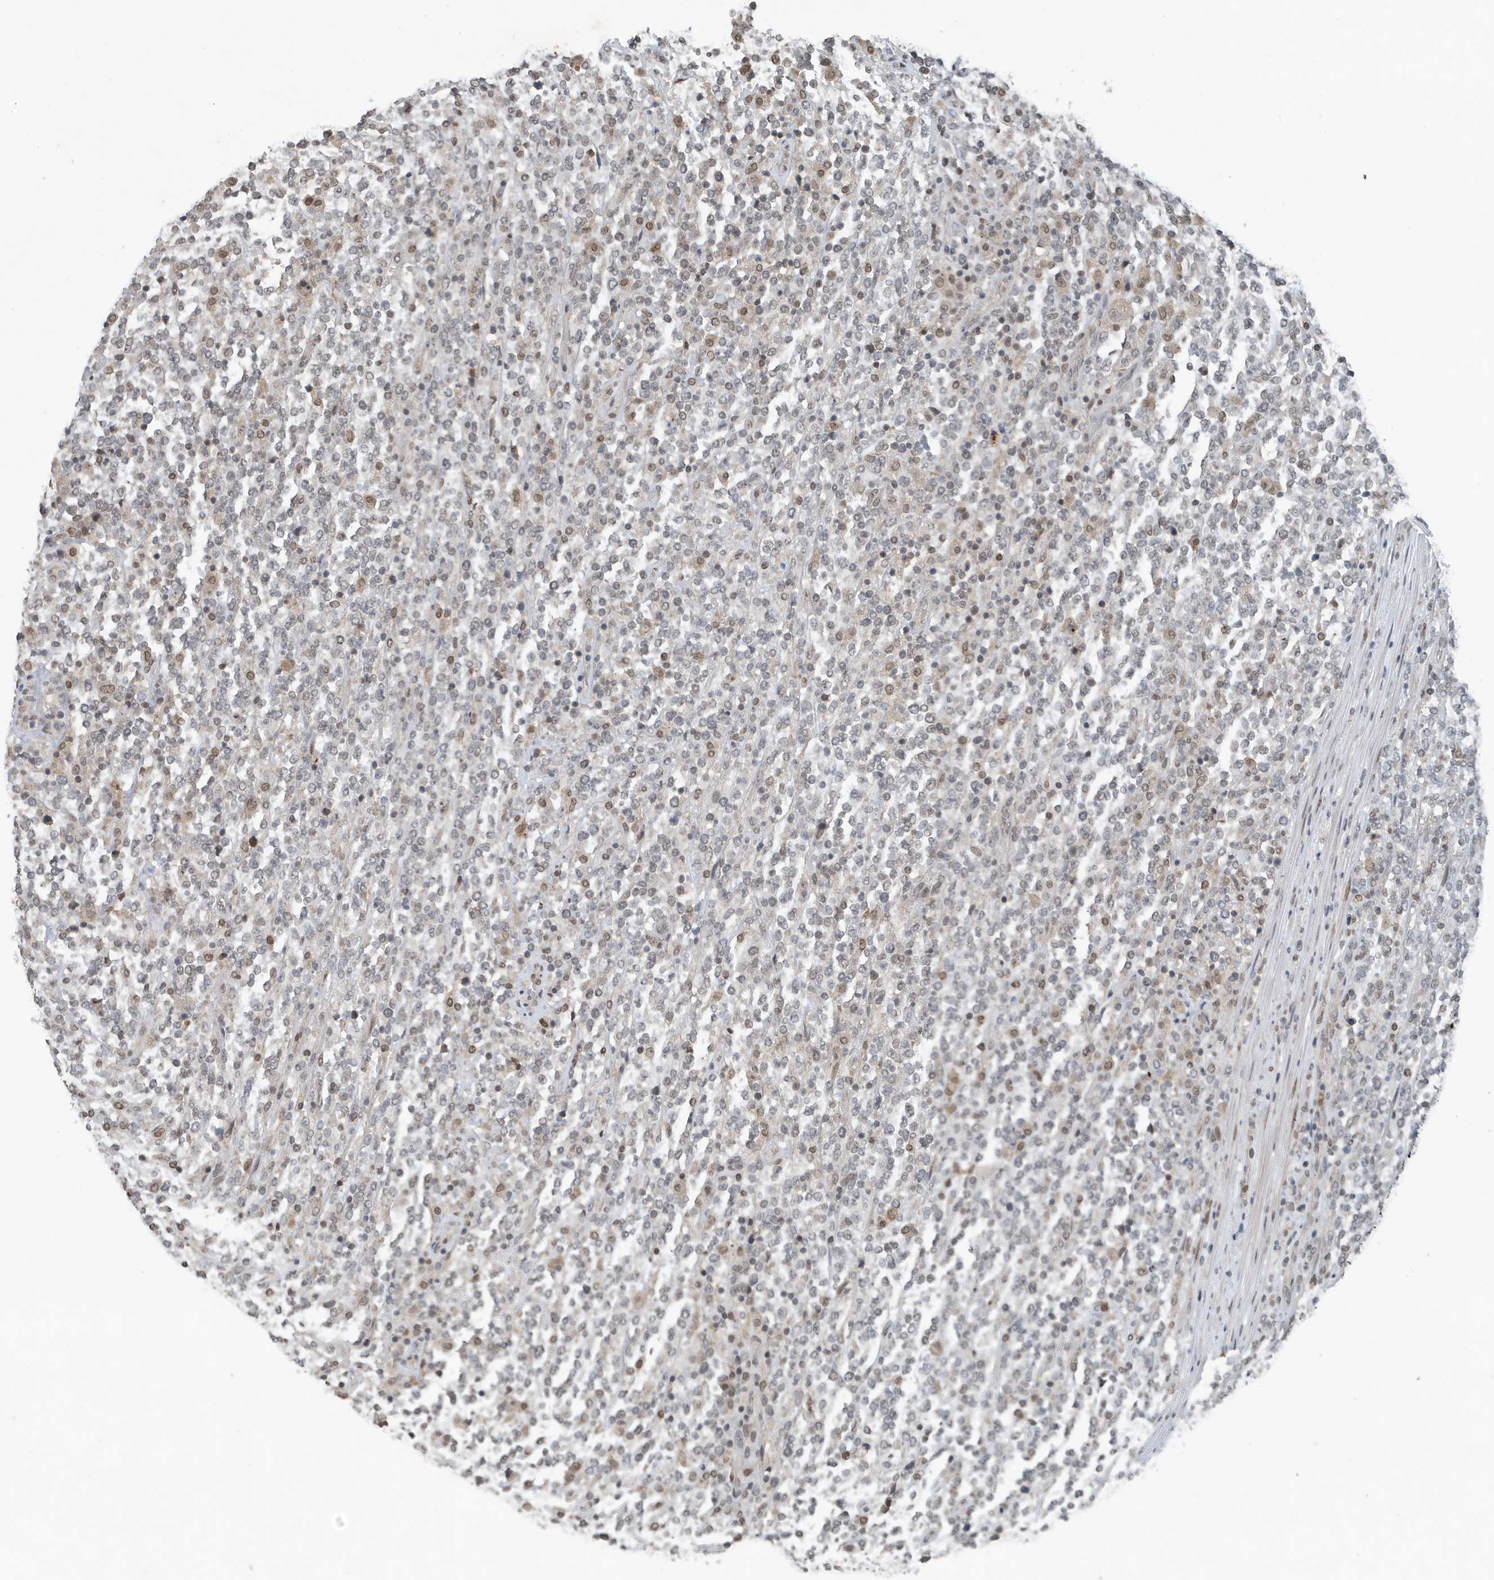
{"staining": {"intensity": "weak", "quantity": "25%-75%", "location": "nuclear"}, "tissue": "lymphoma", "cell_type": "Tumor cells", "image_type": "cancer", "snomed": [{"axis": "morphology", "description": "Malignant lymphoma, non-Hodgkin's type, High grade"}, {"axis": "topography", "description": "Soft tissue"}], "caption": "Approximately 25%-75% of tumor cells in human lymphoma display weak nuclear protein expression as visualized by brown immunohistochemical staining.", "gene": "HSPA1A", "patient": {"sex": "male", "age": 18}}